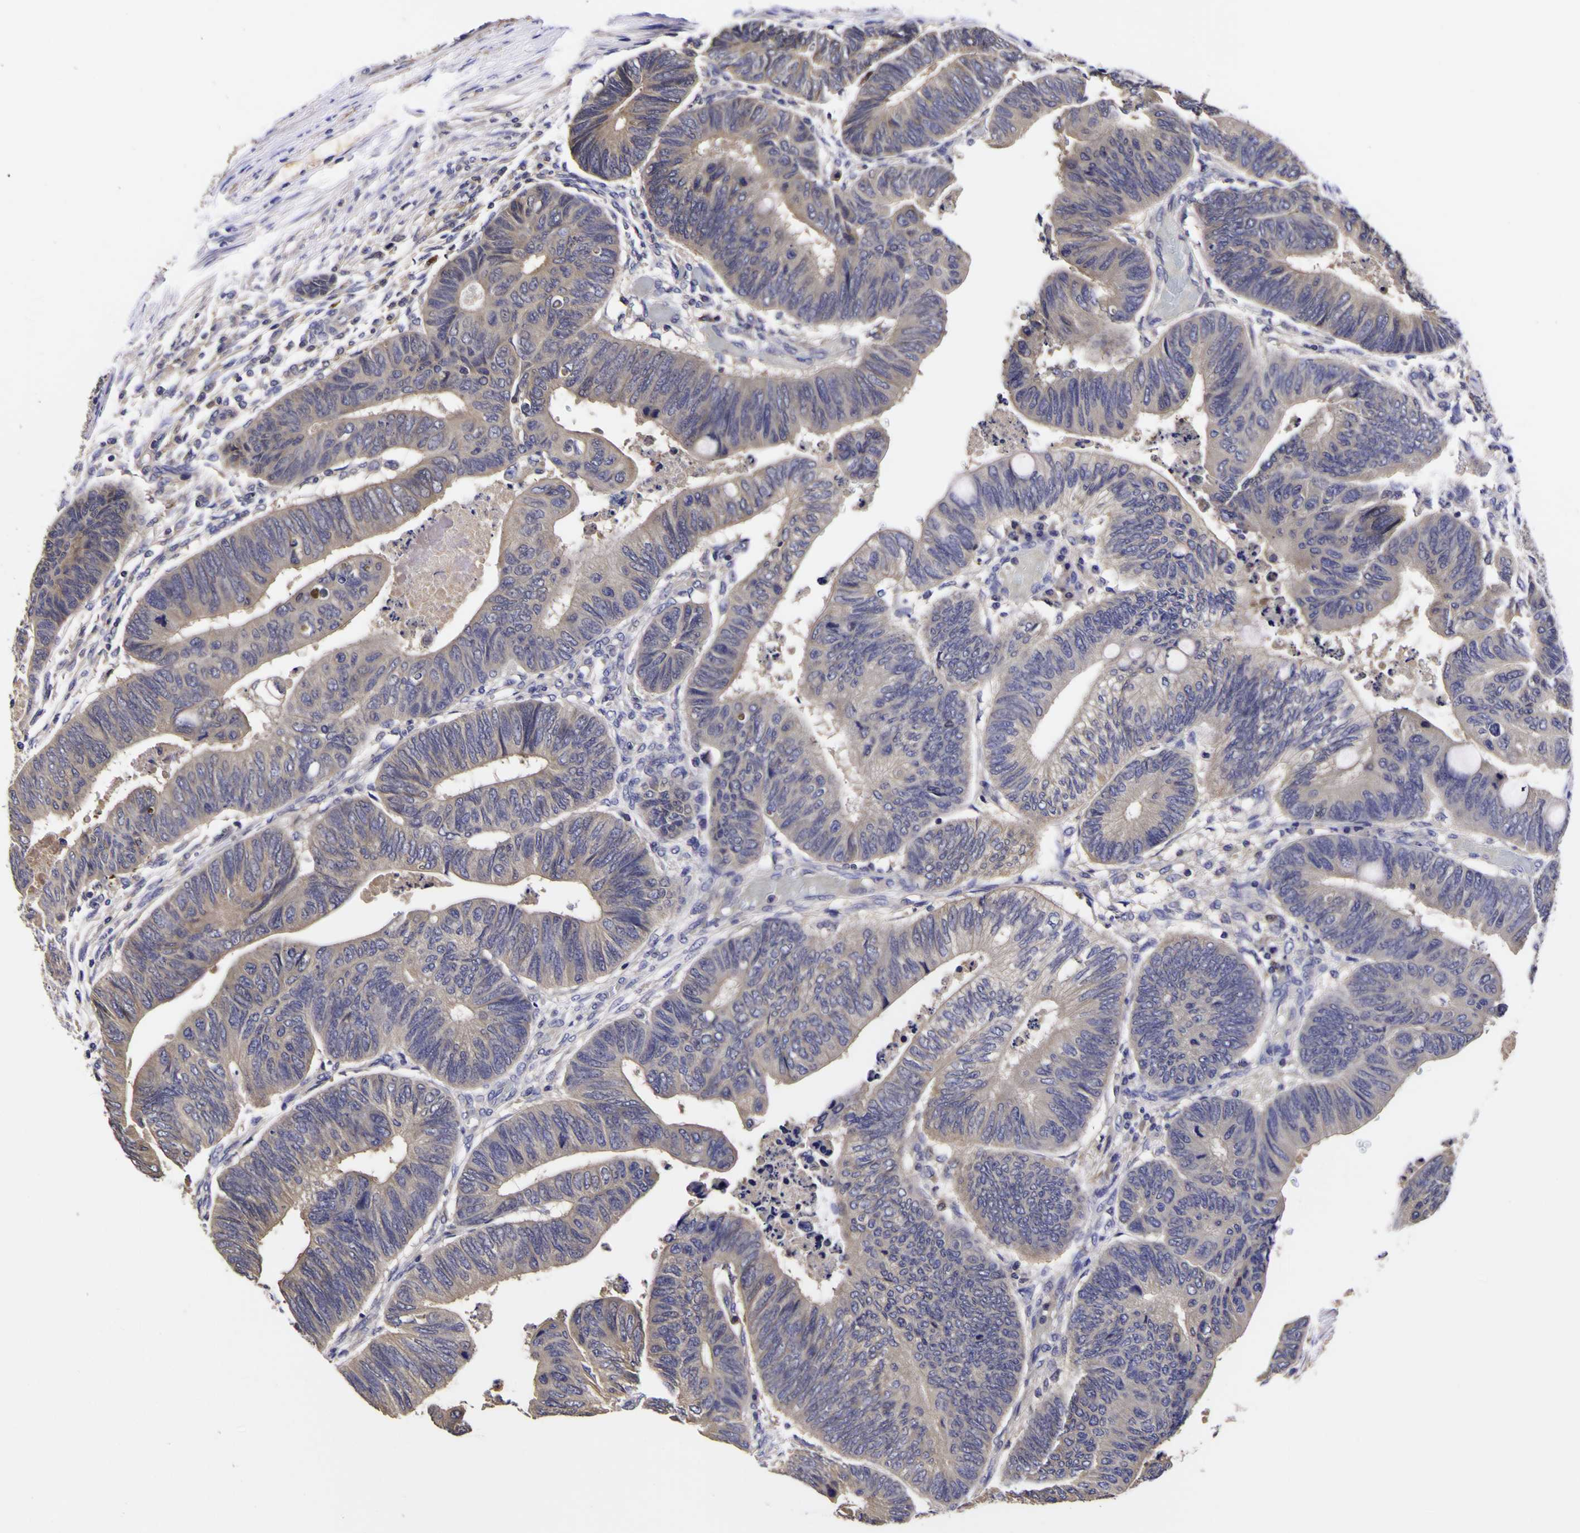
{"staining": {"intensity": "weak", "quantity": ">75%", "location": "cytoplasmic/membranous"}, "tissue": "colorectal cancer", "cell_type": "Tumor cells", "image_type": "cancer", "snomed": [{"axis": "morphology", "description": "Normal tissue, NOS"}, {"axis": "morphology", "description": "Adenocarcinoma, NOS"}, {"axis": "topography", "description": "Rectum"}, {"axis": "topography", "description": "Peripheral nerve tissue"}], "caption": "A high-resolution histopathology image shows immunohistochemistry staining of colorectal adenocarcinoma, which reveals weak cytoplasmic/membranous expression in approximately >75% of tumor cells.", "gene": "MAPK14", "patient": {"sex": "male", "age": 92}}